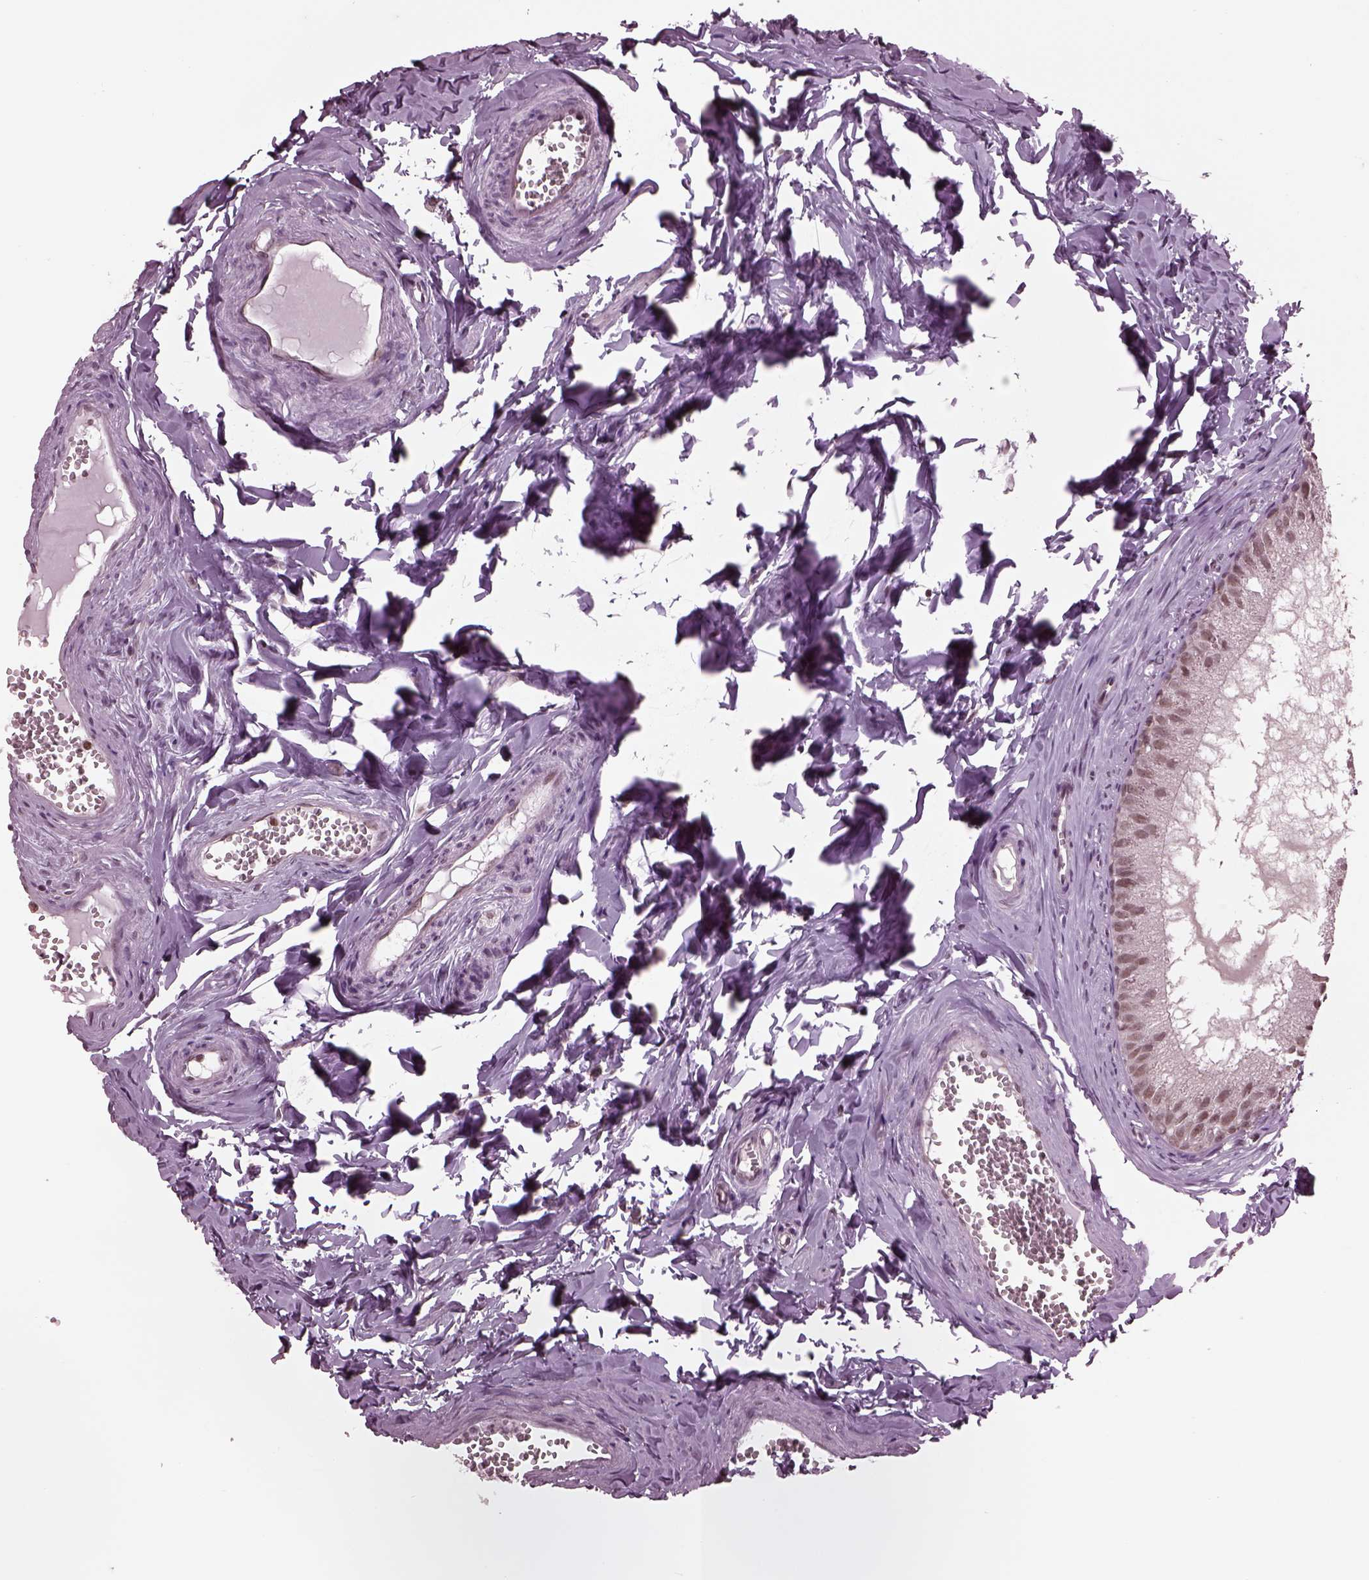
{"staining": {"intensity": "weak", "quantity": "<25%", "location": "nuclear"}, "tissue": "epididymis", "cell_type": "Glandular cells", "image_type": "normal", "snomed": [{"axis": "morphology", "description": "Normal tissue, NOS"}, {"axis": "topography", "description": "Epididymis"}], "caption": "Immunohistochemistry (IHC) of normal epididymis displays no staining in glandular cells.", "gene": "RUVBL2", "patient": {"sex": "male", "age": 45}}